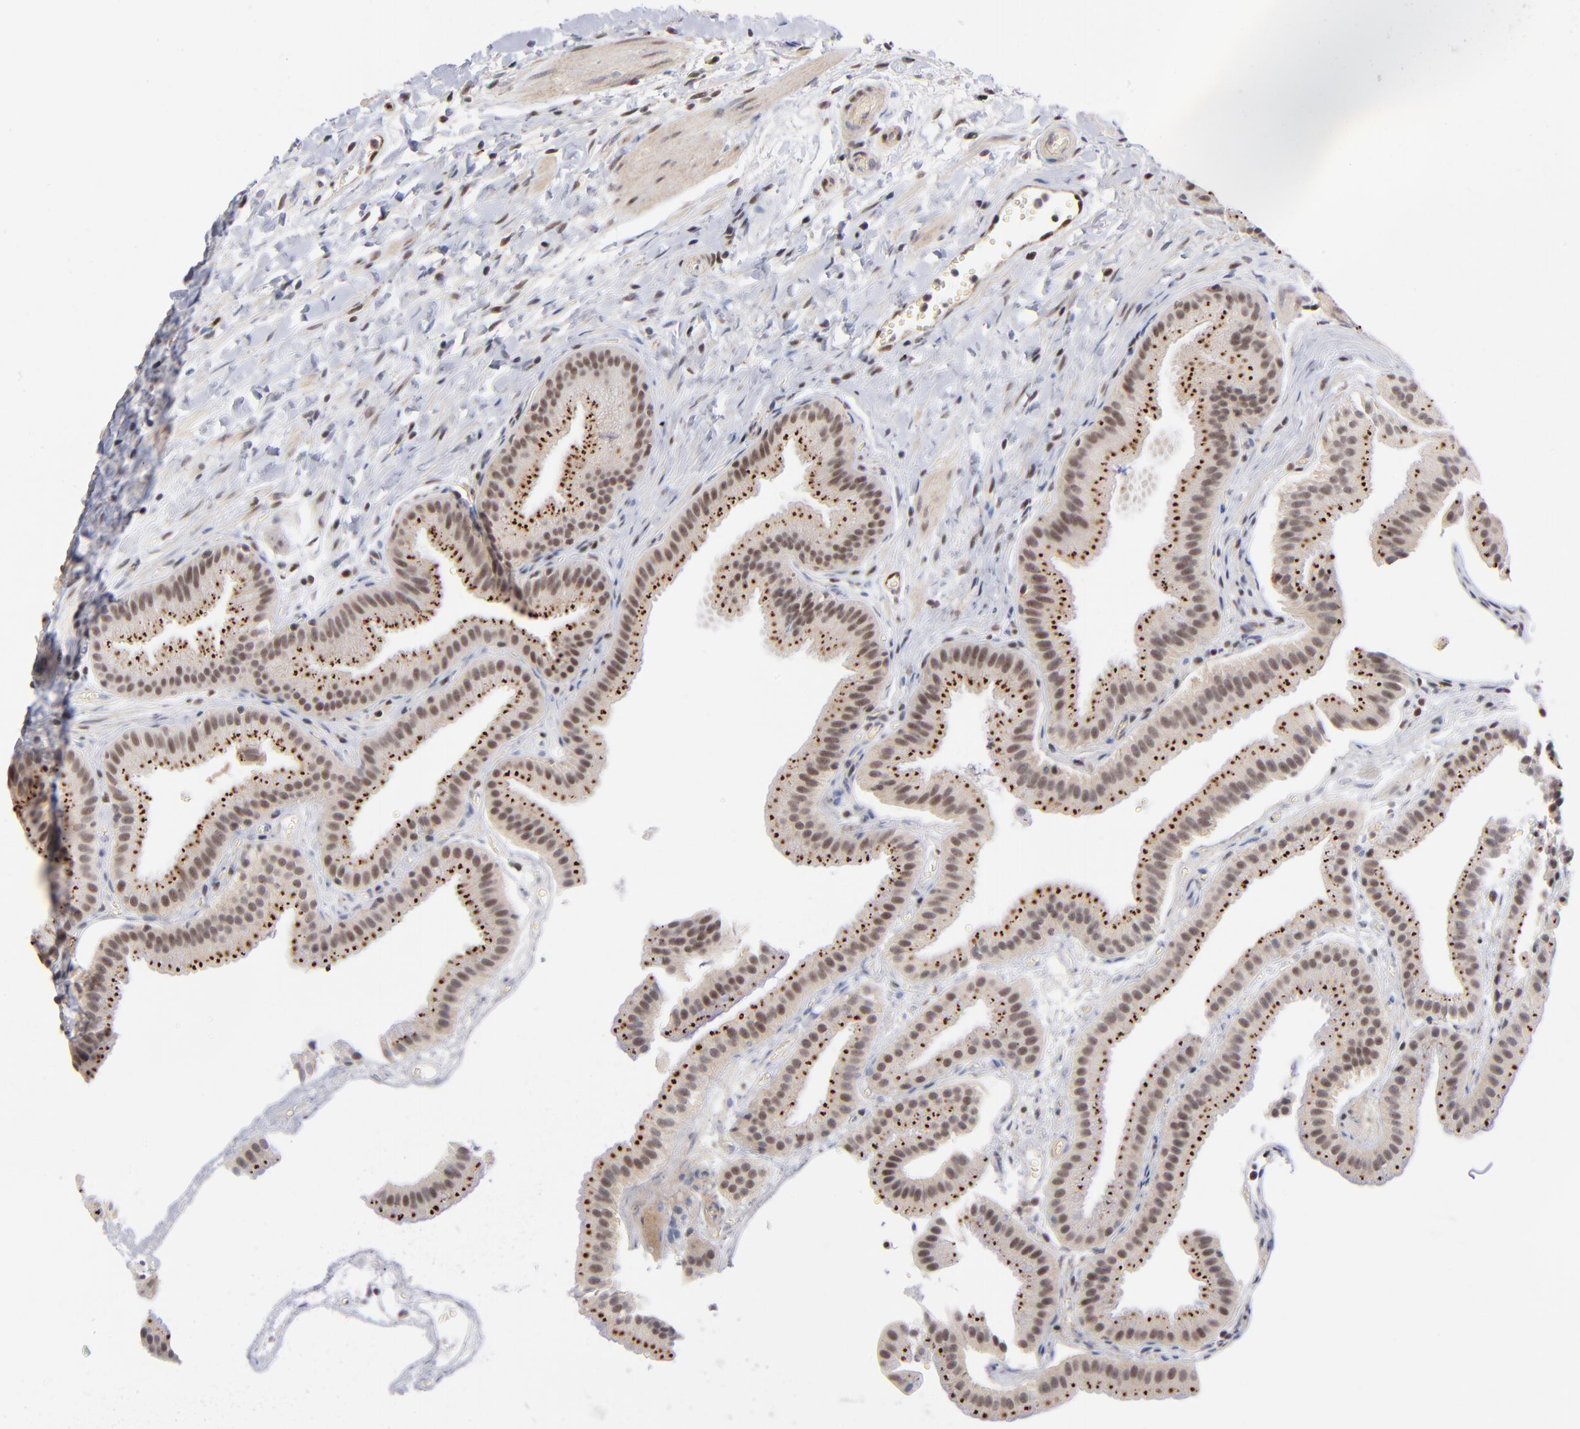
{"staining": {"intensity": "moderate", "quantity": ">75%", "location": "cytoplasmic/membranous,nuclear"}, "tissue": "gallbladder", "cell_type": "Glandular cells", "image_type": "normal", "snomed": [{"axis": "morphology", "description": "Normal tissue, NOS"}, {"axis": "topography", "description": "Gallbladder"}], "caption": "Immunohistochemical staining of unremarkable human gallbladder reveals >75% levels of moderate cytoplasmic/membranous,nuclear protein positivity in about >75% of glandular cells.", "gene": "GABPA", "patient": {"sex": "female", "age": 63}}